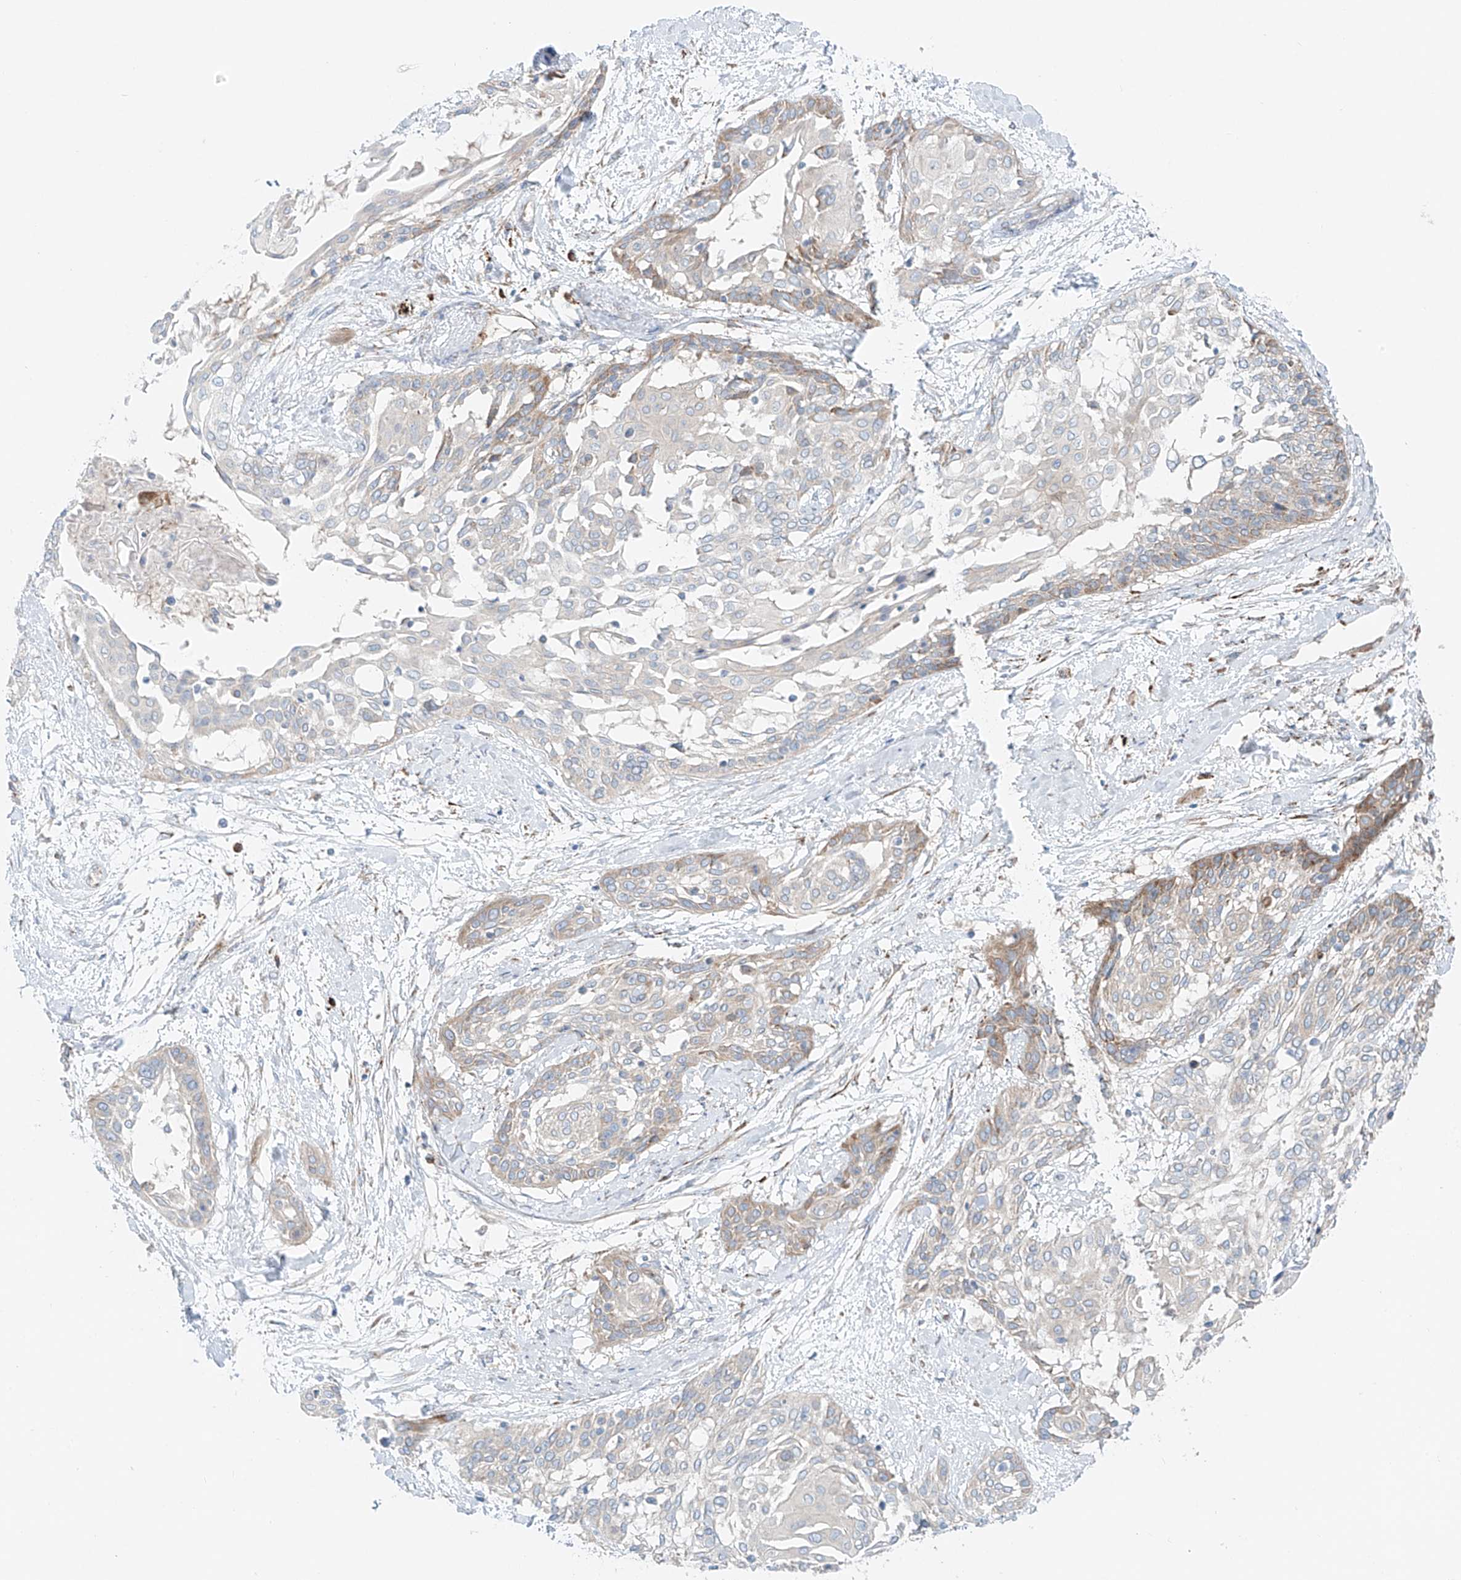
{"staining": {"intensity": "weak", "quantity": "<25%", "location": "cytoplasmic/membranous"}, "tissue": "cervical cancer", "cell_type": "Tumor cells", "image_type": "cancer", "snomed": [{"axis": "morphology", "description": "Squamous cell carcinoma, NOS"}, {"axis": "topography", "description": "Cervix"}], "caption": "IHC image of neoplastic tissue: human cervical cancer (squamous cell carcinoma) stained with DAB (3,3'-diaminobenzidine) reveals no significant protein staining in tumor cells.", "gene": "EIPR1", "patient": {"sex": "female", "age": 57}}